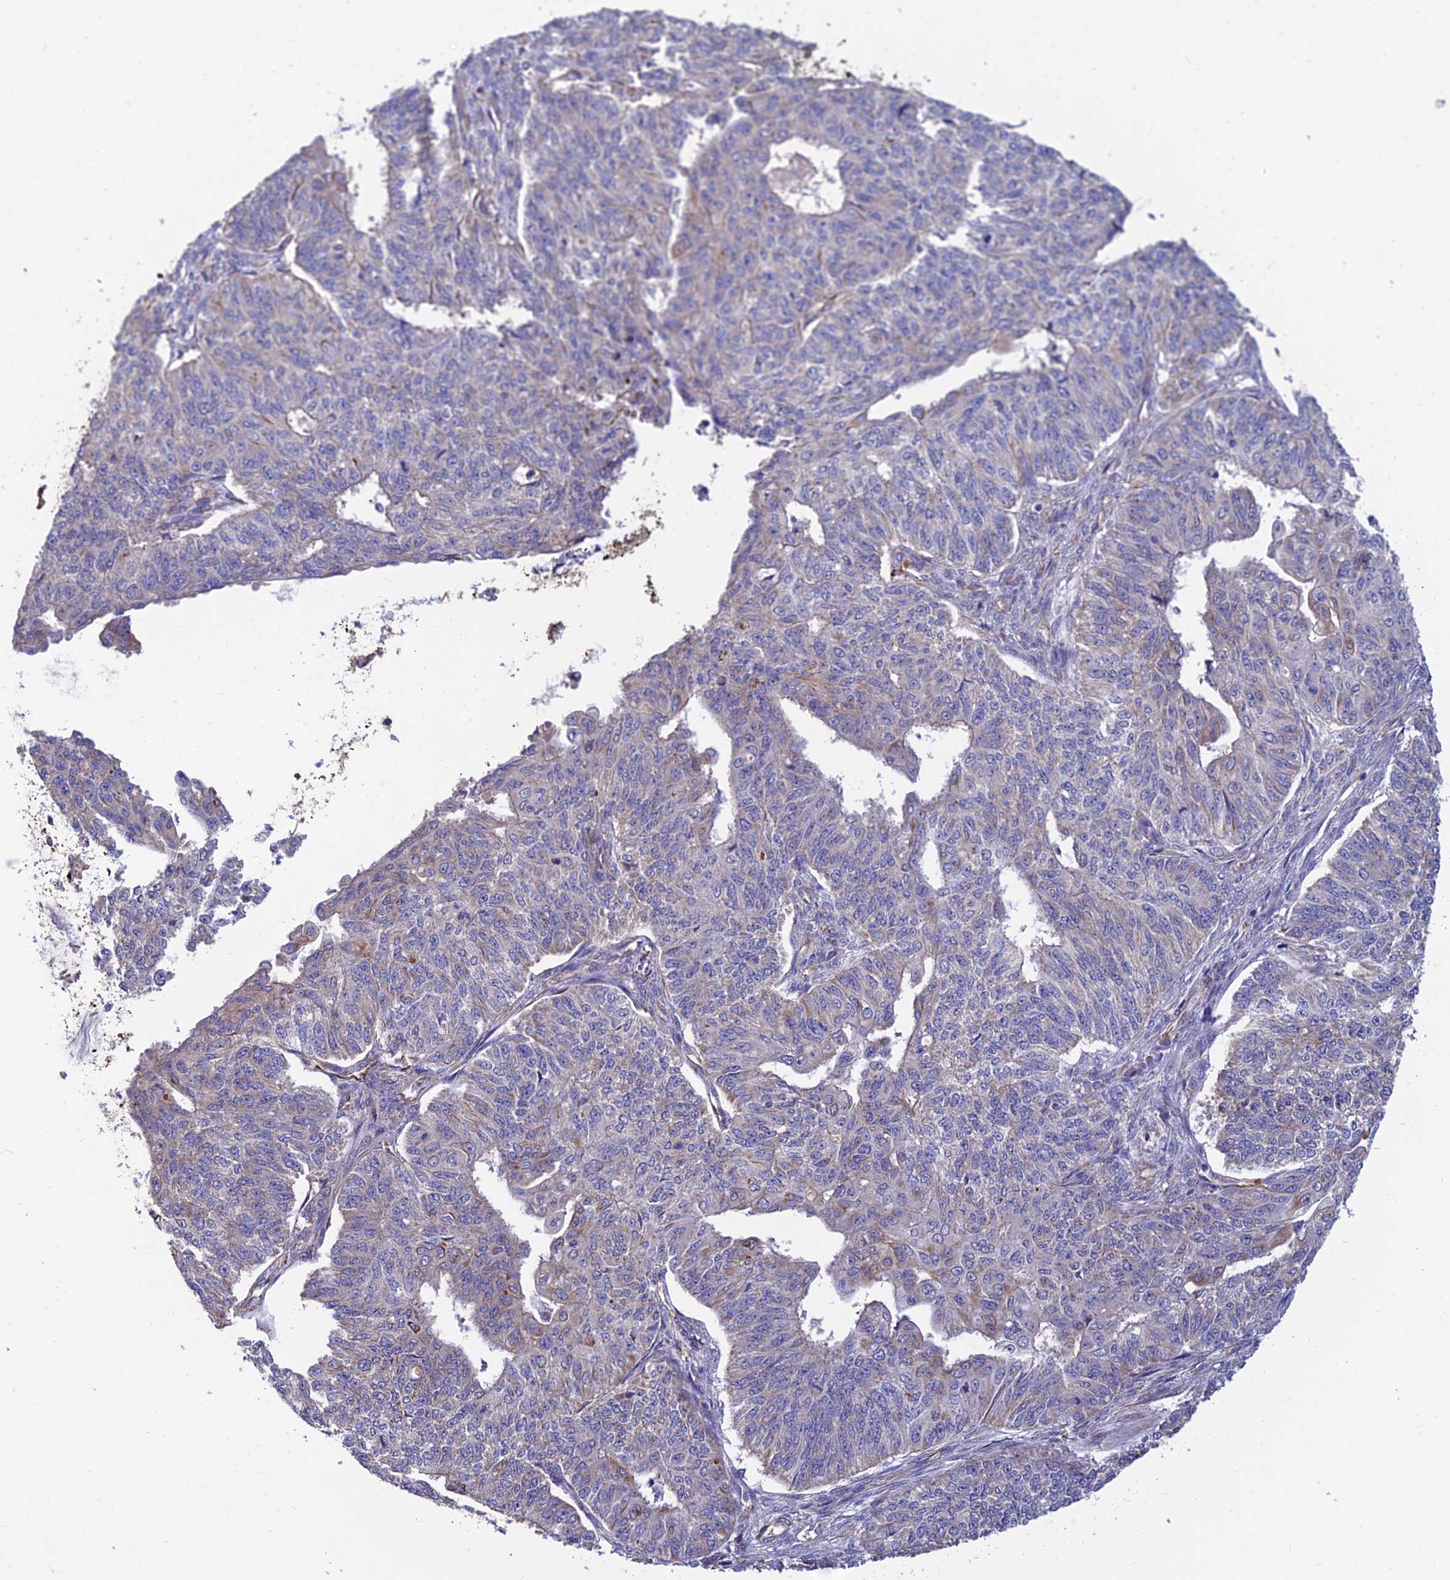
{"staining": {"intensity": "weak", "quantity": "<25%", "location": "cytoplasmic/membranous"}, "tissue": "endometrial cancer", "cell_type": "Tumor cells", "image_type": "cancer", "snomed": [{"axis": "morphology", "description": "Adenocarcinoma, NOS"}, {"axis": "topography", "description": "Endometrium"}], "caption": "Tumor cells show no significant staining in endometrial cancer (adenocarcinoma).", "gene": "CDK18", "patient": {"sex": "female", "age": 32}}